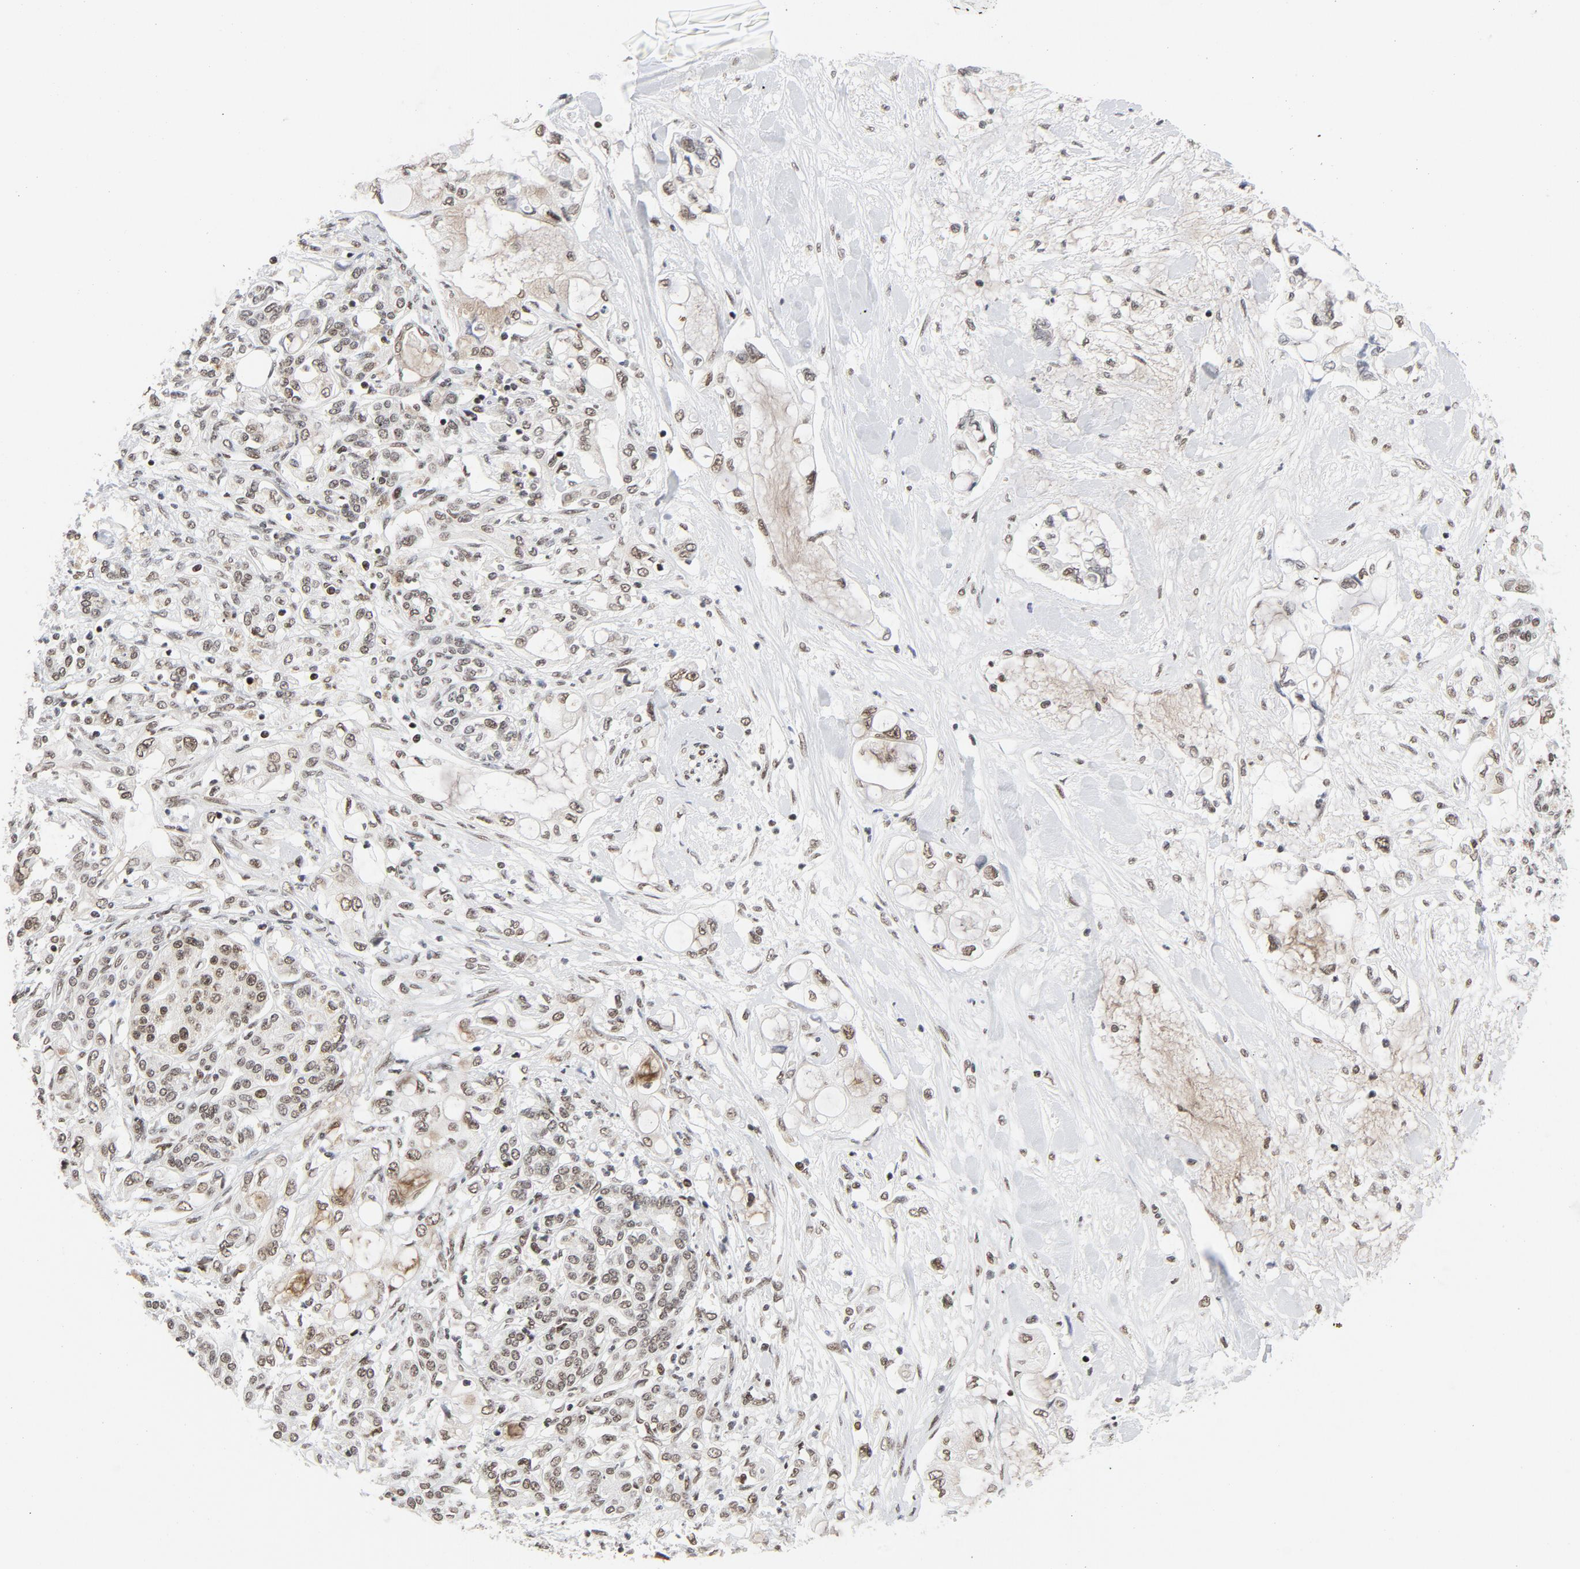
{"staining": {"intensity": "weak", "quantity": ">75%", "location": "nuclear"}, "tissue": "pancreatic cancer", "cell_type": "Tumor cells", "image_type": "cancer", "snomed": [{"axis": "morphology", "description": "Adenocarcinoma, NOS"}, {"axis": "topography", "description": "Pancreas"}], "caption": "Pancreatic cancer (adenocarcinoma) stained for a protein demonstrates weak nuclear positivity in tumor cells.", "gene": "ERCC1", "patient": {"sex": "female", "age": 70}}